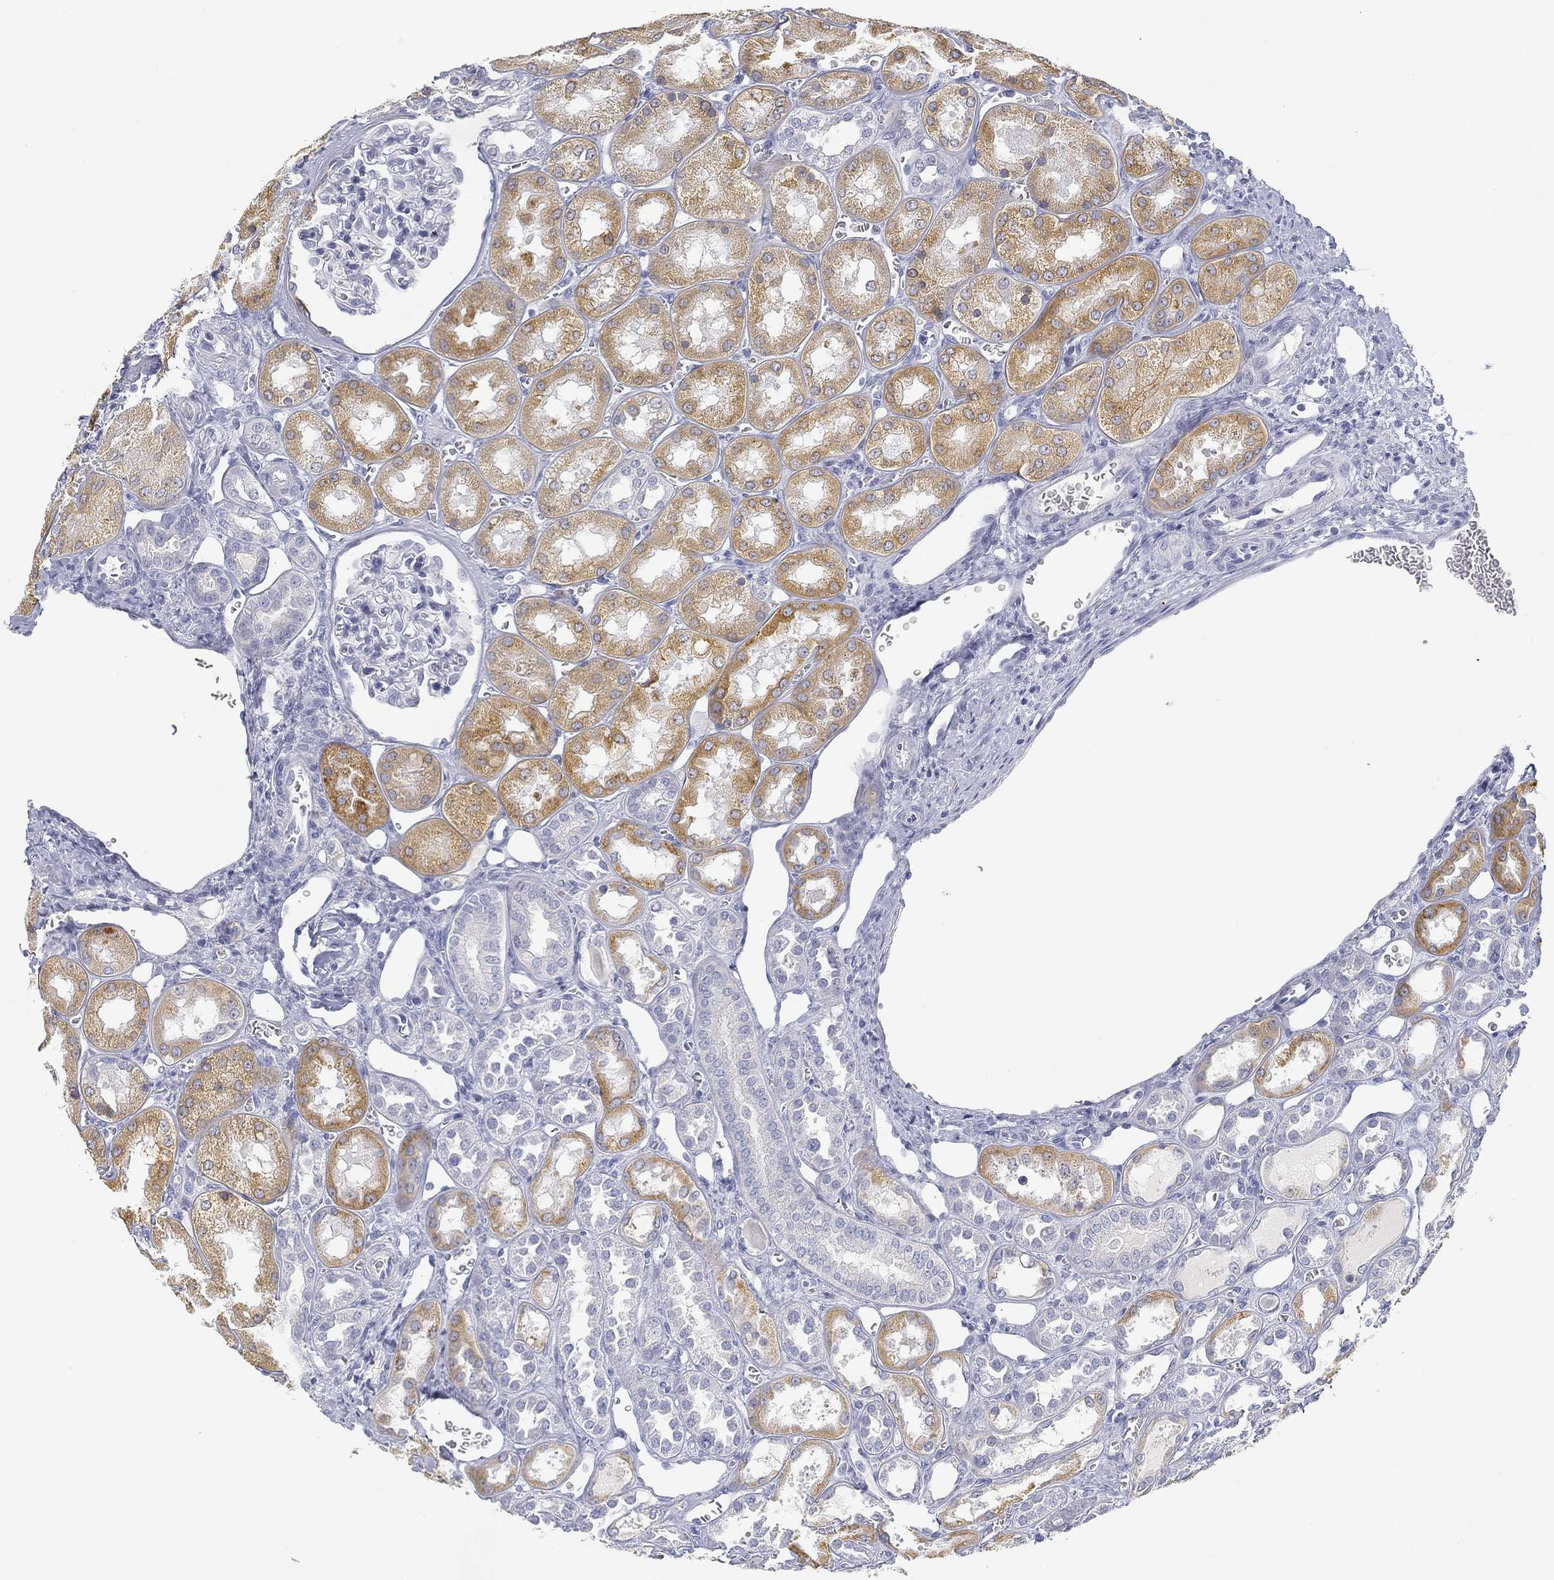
{"staining": {"intensity": "negative", "quantity": "none", "location": "none"}, "tissue": "kidney", "cell_type": "Cells in glomeruli", "image_type": "normal", "snomed": [{"axis": "morphology", "description": "Normal tissue, NOS"}, {"axis": "topography", "description": "Kidney"}], "caption": "IHC histopathology image of normal kidney: human kidney stained with DAB reveals no significant protein positivity in cells in glomeruli. (DAB (3,3'-diaminobenzidine) immunohistochemistry (IHC) with hematoxylin counter stain).", "gene": "FMO1", "patient": {"sex": "male", "age": 73}}